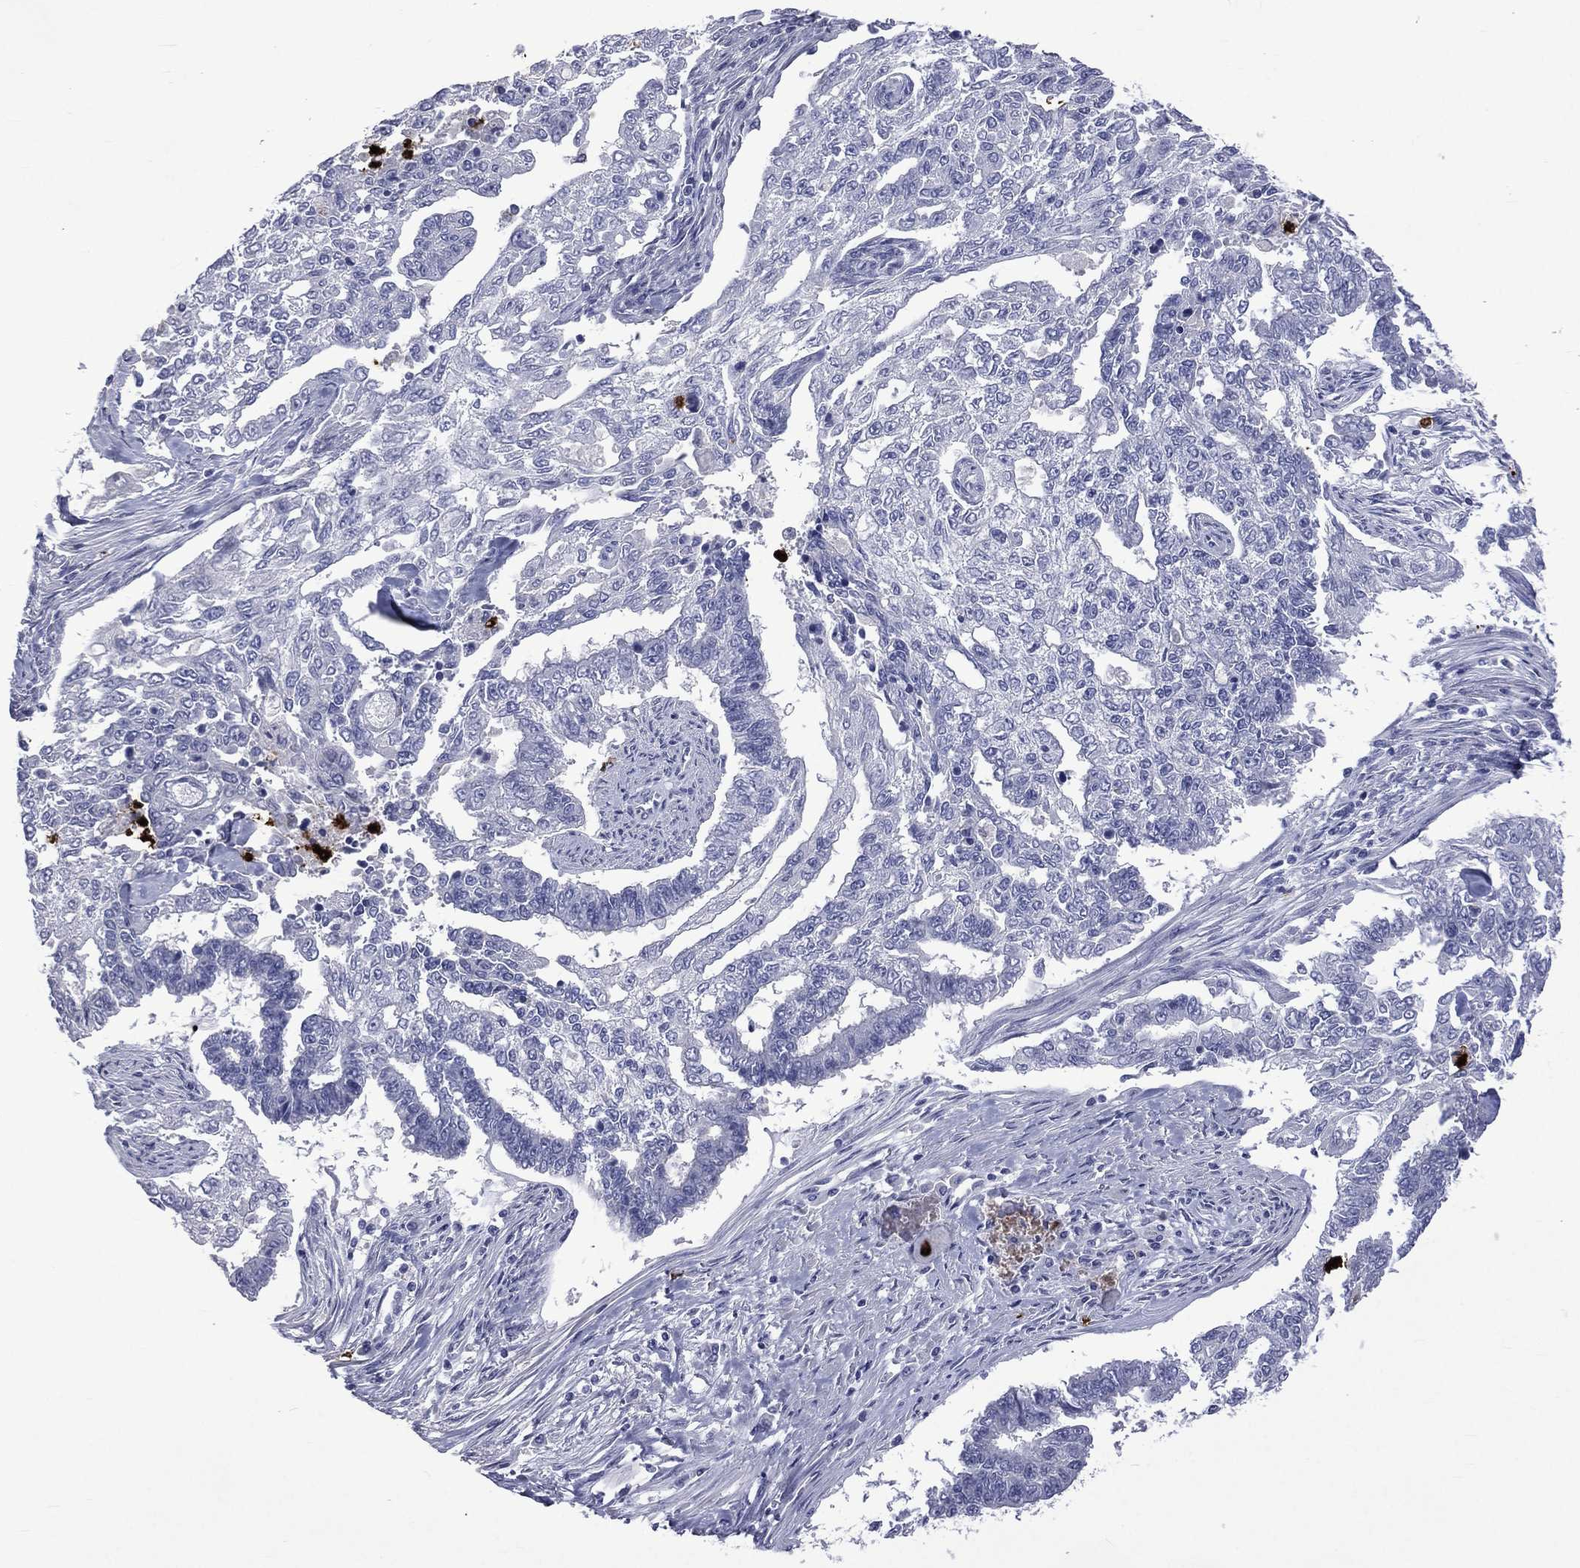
{"staining": {"intensity": "negative", "quantity": "none", "location": "none"}, "tissue": "endometrial cancer", "cell_type": "Tumor cells", "image_type": "cancer", "snomed": [{"axis": "morphology", "description": "Adenocarcinoma, NOS"}, {"axis": "topography", "description": "Uterus"}], "caption": "Human endometrial cancer (adenocarcinoma) stained for a protein using immunohistochemistry demonstrates no expression in tumor cells.", "gene": "ELANE", "patient": {"sex": "female", "age": 59}}